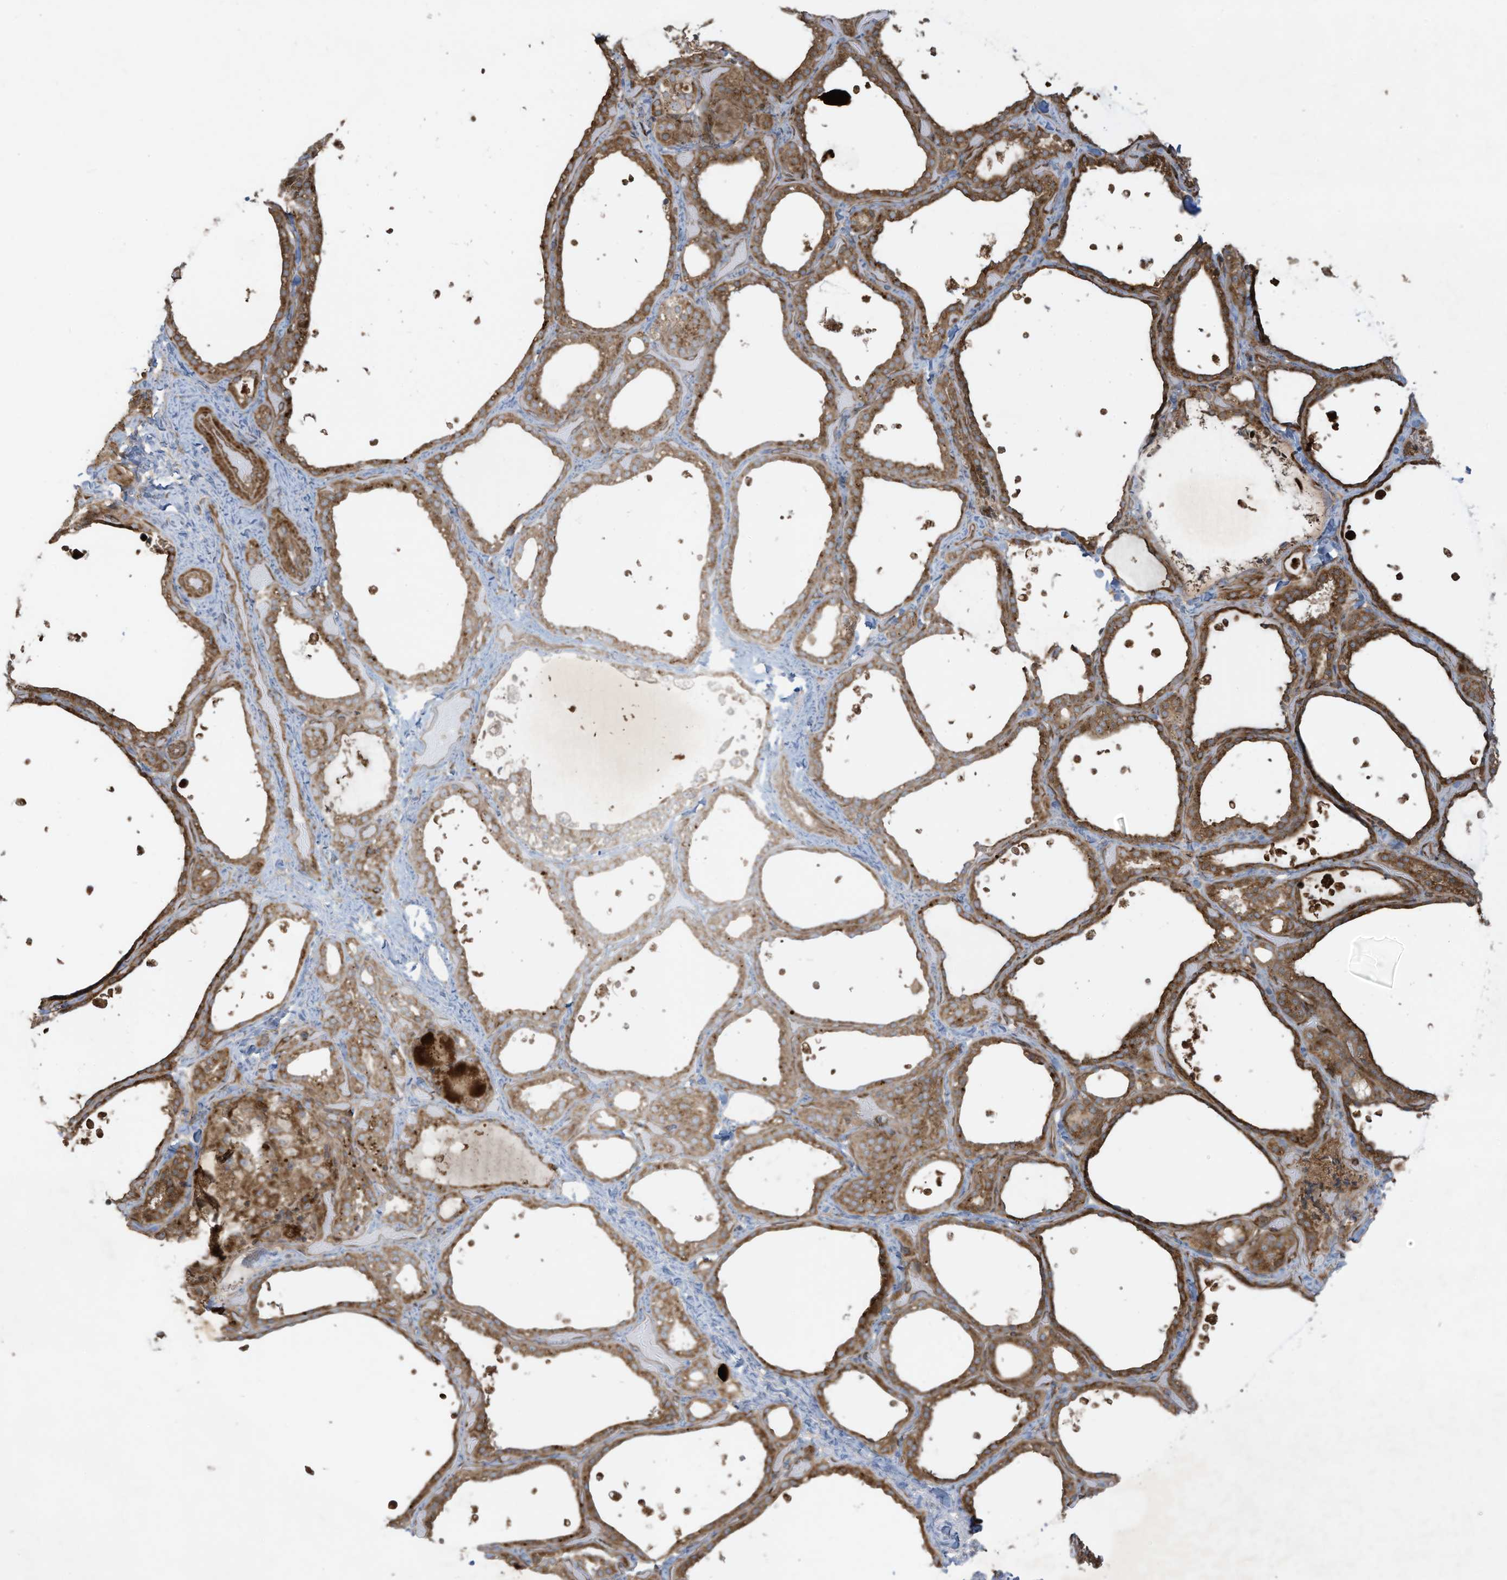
{"staining": {"intensity": "strong", "quantity": ">75%", "location": "cytoplasmic/membranous"}, "tissue": "thyroid gland", "cell_type": "Glandular cells", "image_type": "normal", "snomed": [{"axis": "morphology", "description": "Normal tissue, NOS"}, {"axis": "topography", "description": "Thyroid gland"}], "caption": "Immunohistochemistry (IHC) photomicrograph of normal human thyroid gland stained for a protein (brown), which shows high levels of strong cytoplasmic/membranous positivity in approximately >75% of glandular cells.", "gene": "DDIT4", "patient": {"sex": "female", "age": 44}}